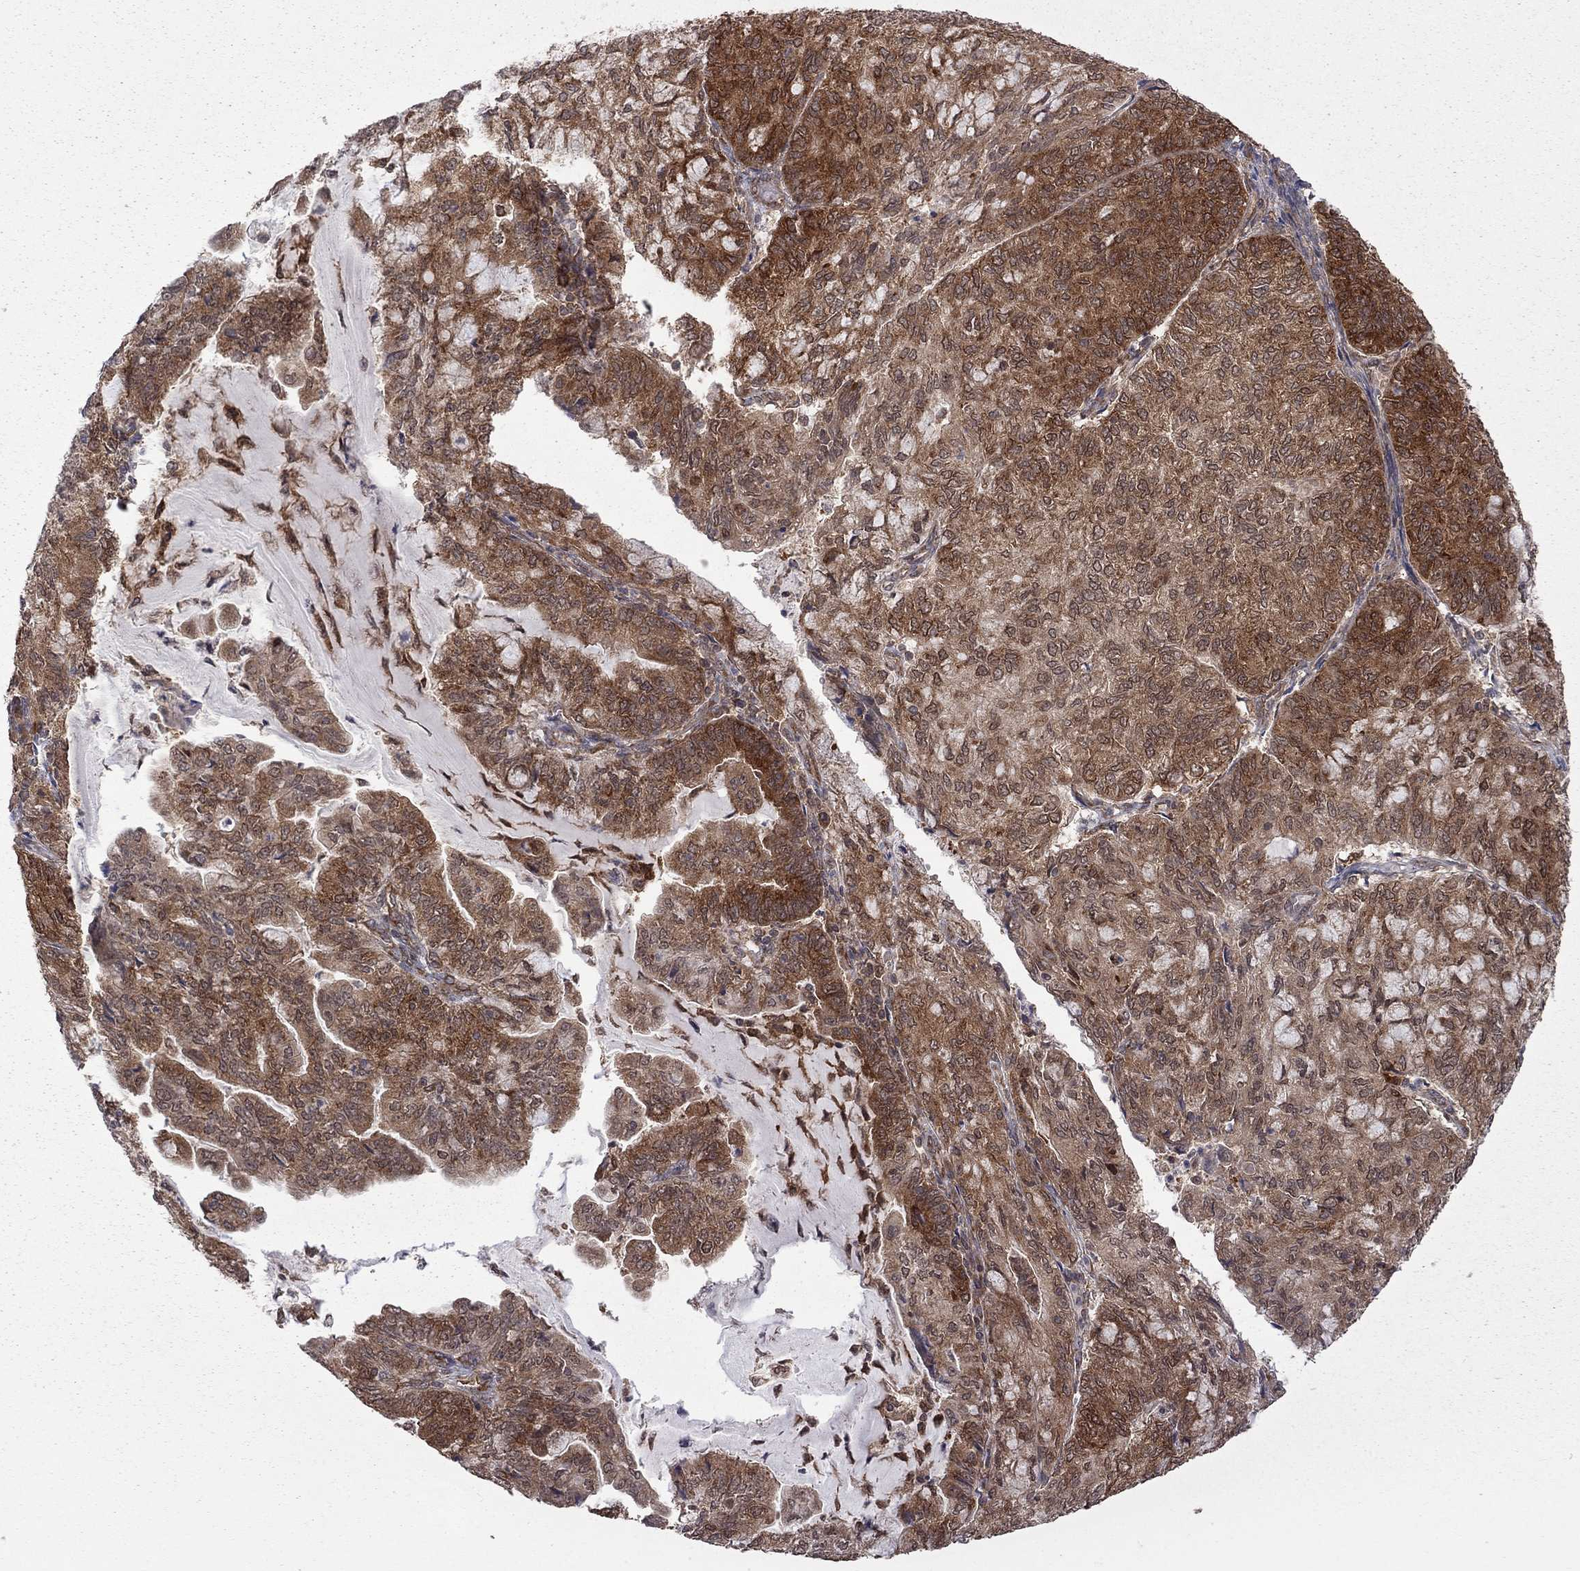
{"staining": {"intensity": "strong", "quantity": ">75%", "location": "cytoplasmic/membranous"}, "tissue": "endometrial cancer", "cell_type": "Tumor cells", "image_type": "cancer", "snomed": [{"axis": "morphology", "description": "Adenocarcinoma, NOS"}, {"axis": "topography", "description": "Endometrium"}], "caption": "Immunohistochemical staining of human endometrial cancer reveals high levels of strong cytoplasmic/membranous protein expression in approximately >75% of tumor cells.", "gene": "NAA50", "patient": {"sex": "female", "age": 82}}